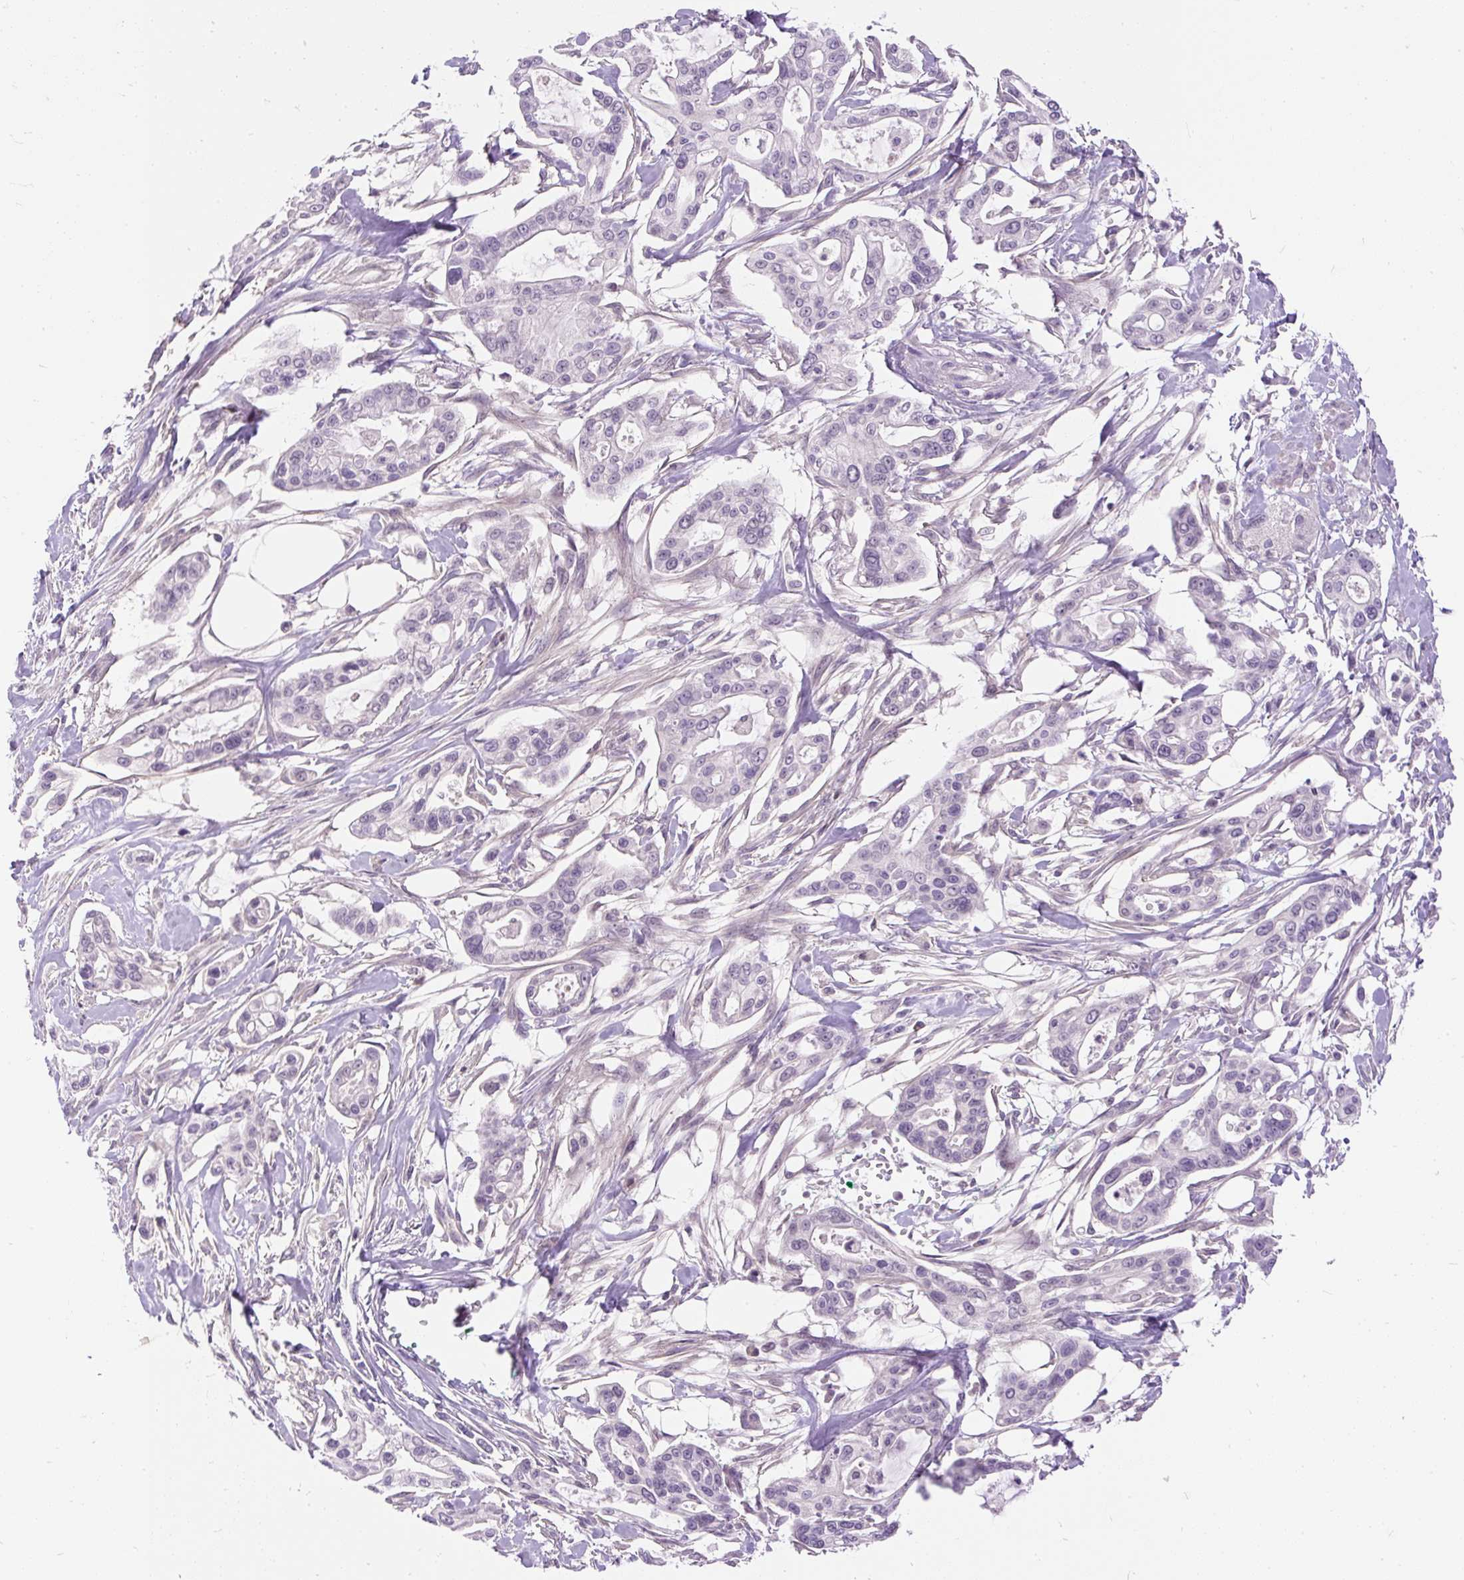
{"staining": {"intensity": "negative", "quantity": "none", "location": "none"}, "tissue": "pancreatic cancer", "cell_type": "Tumor cells", "image_type": "cancer", "snomed": [{"axis": "morphology", "description": "Adenocarcinoma, NOS"}, {"axis": "topography", "description": "Pancreas"}], "caption": "There is no significant positivity in tumor cells of pancreatic cancer (adenocarcinoma).", "gene": "KRTAP20-3", "patient": {"sex": "male", "age": 68}}